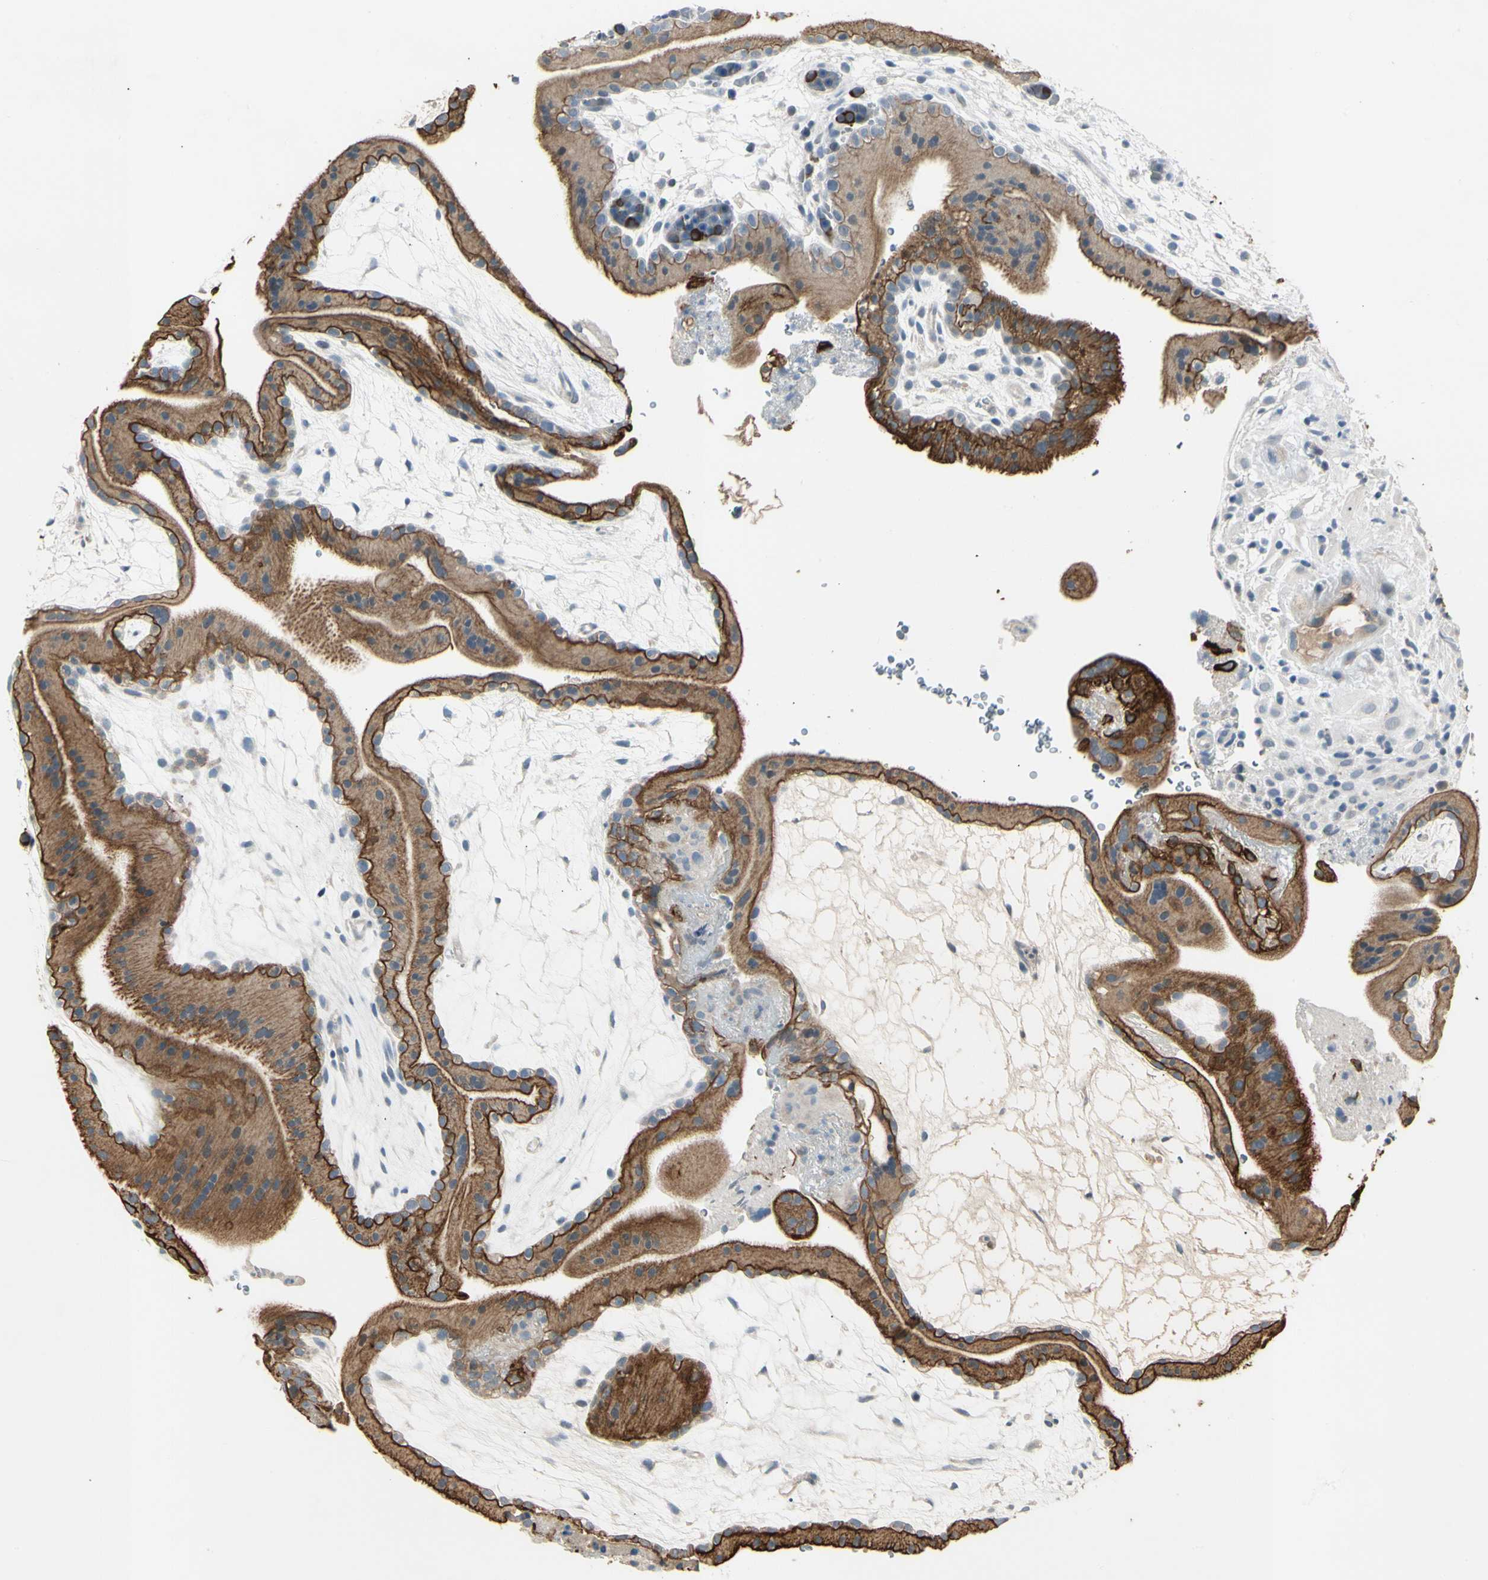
{"staining": {"intensity": "negative", "quantity": "none", "location": "none"}, "tissue": "placenta", "cell_type": "Decidual cells", "image_type": "normal", "snomed": [{"axis": "morphology", "description": "Normal tissue, NOS"}, {"axis": "topography", "description": "Placenta"}], "caption": "High power microscopy histopathology image of an IHC histopathology image of benign placenta, revealing no significant positivity in decidual cells.", "gene": "SKIL", "patient": {"sex": "female", "age": 19}}